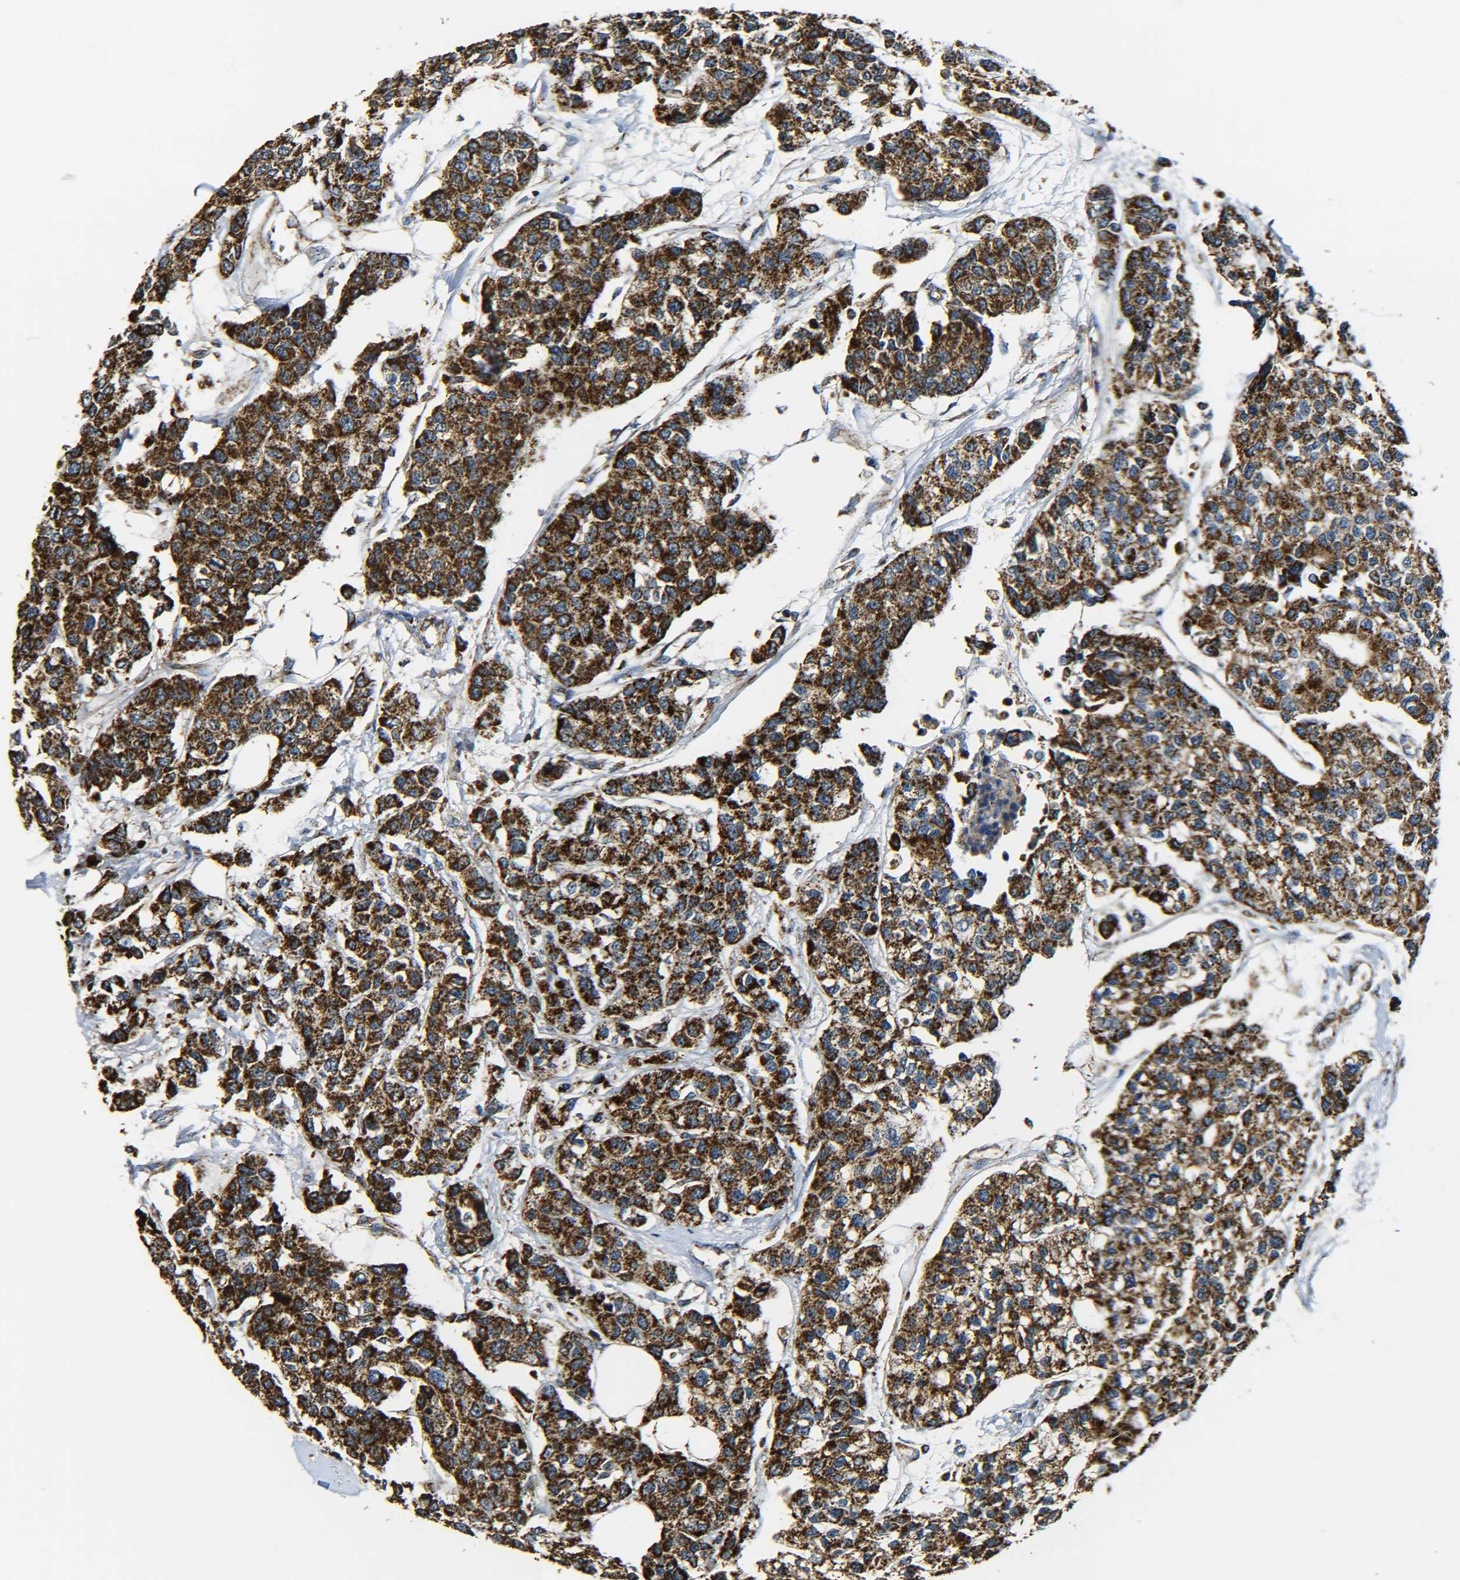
{"staining": {"intensity": "strong", "quantity": ">75%", "location": "cytoplasmic/membranous"}, "tissue": "breast cancer", "cell_type": "Tumor cells", "image_type": "cancer", "snomed": [{"axis": "morphology", "description": "Duct carcinoma"}, {"axis": "topography", "description": "Breast"}], "caption": "The immunohistochemical stain labels strong cytoplasmic/membranous expression in tumor cells of breast cancer tissue.", "gene": "NR3C2", "patient": {"sex": "female", "age": 51}}